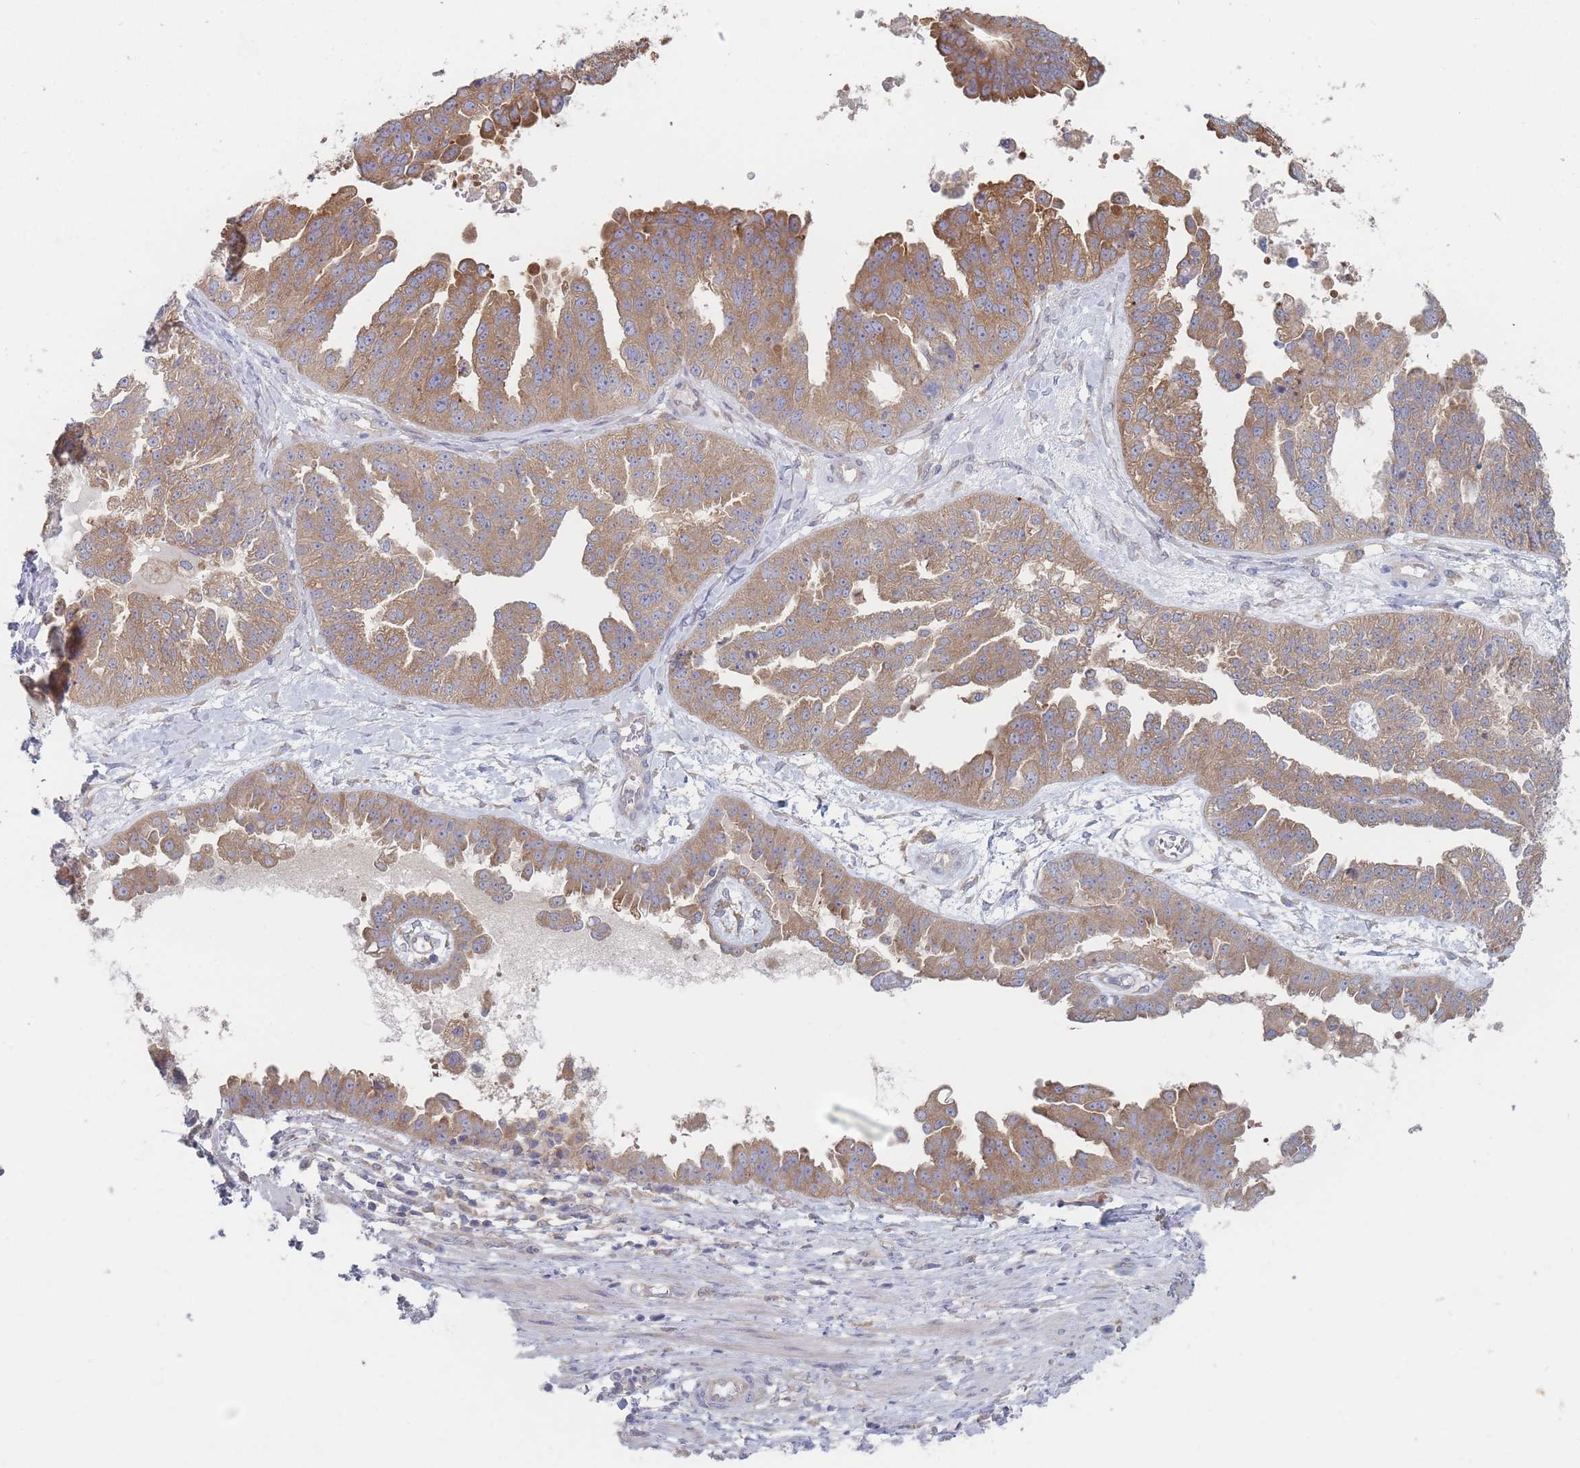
{"staining": {"intensity": "moderate", "quantity": "25%-75%", "location": "cytoplasmic/membranous"}, "tissue": "ovarian cancer", "cell_type": "Tumor cells", "image_type": "cancer", "snomed": [{"axis": "morphology", "description": "Cystadenocarcinoma, serous, NOS"}, {"axis": "topography", "description": "Ovary"}], "caption": "This image shows immunohistochemistry (IHC) staining of ovarian serous cystadenocarcinoma, with medium moderate cytoplasmic/membranous staining in approximately 25%-75% of tumor cells.", "gene": "EFCC1", "patient": {"sex": "female", "age": 58}}